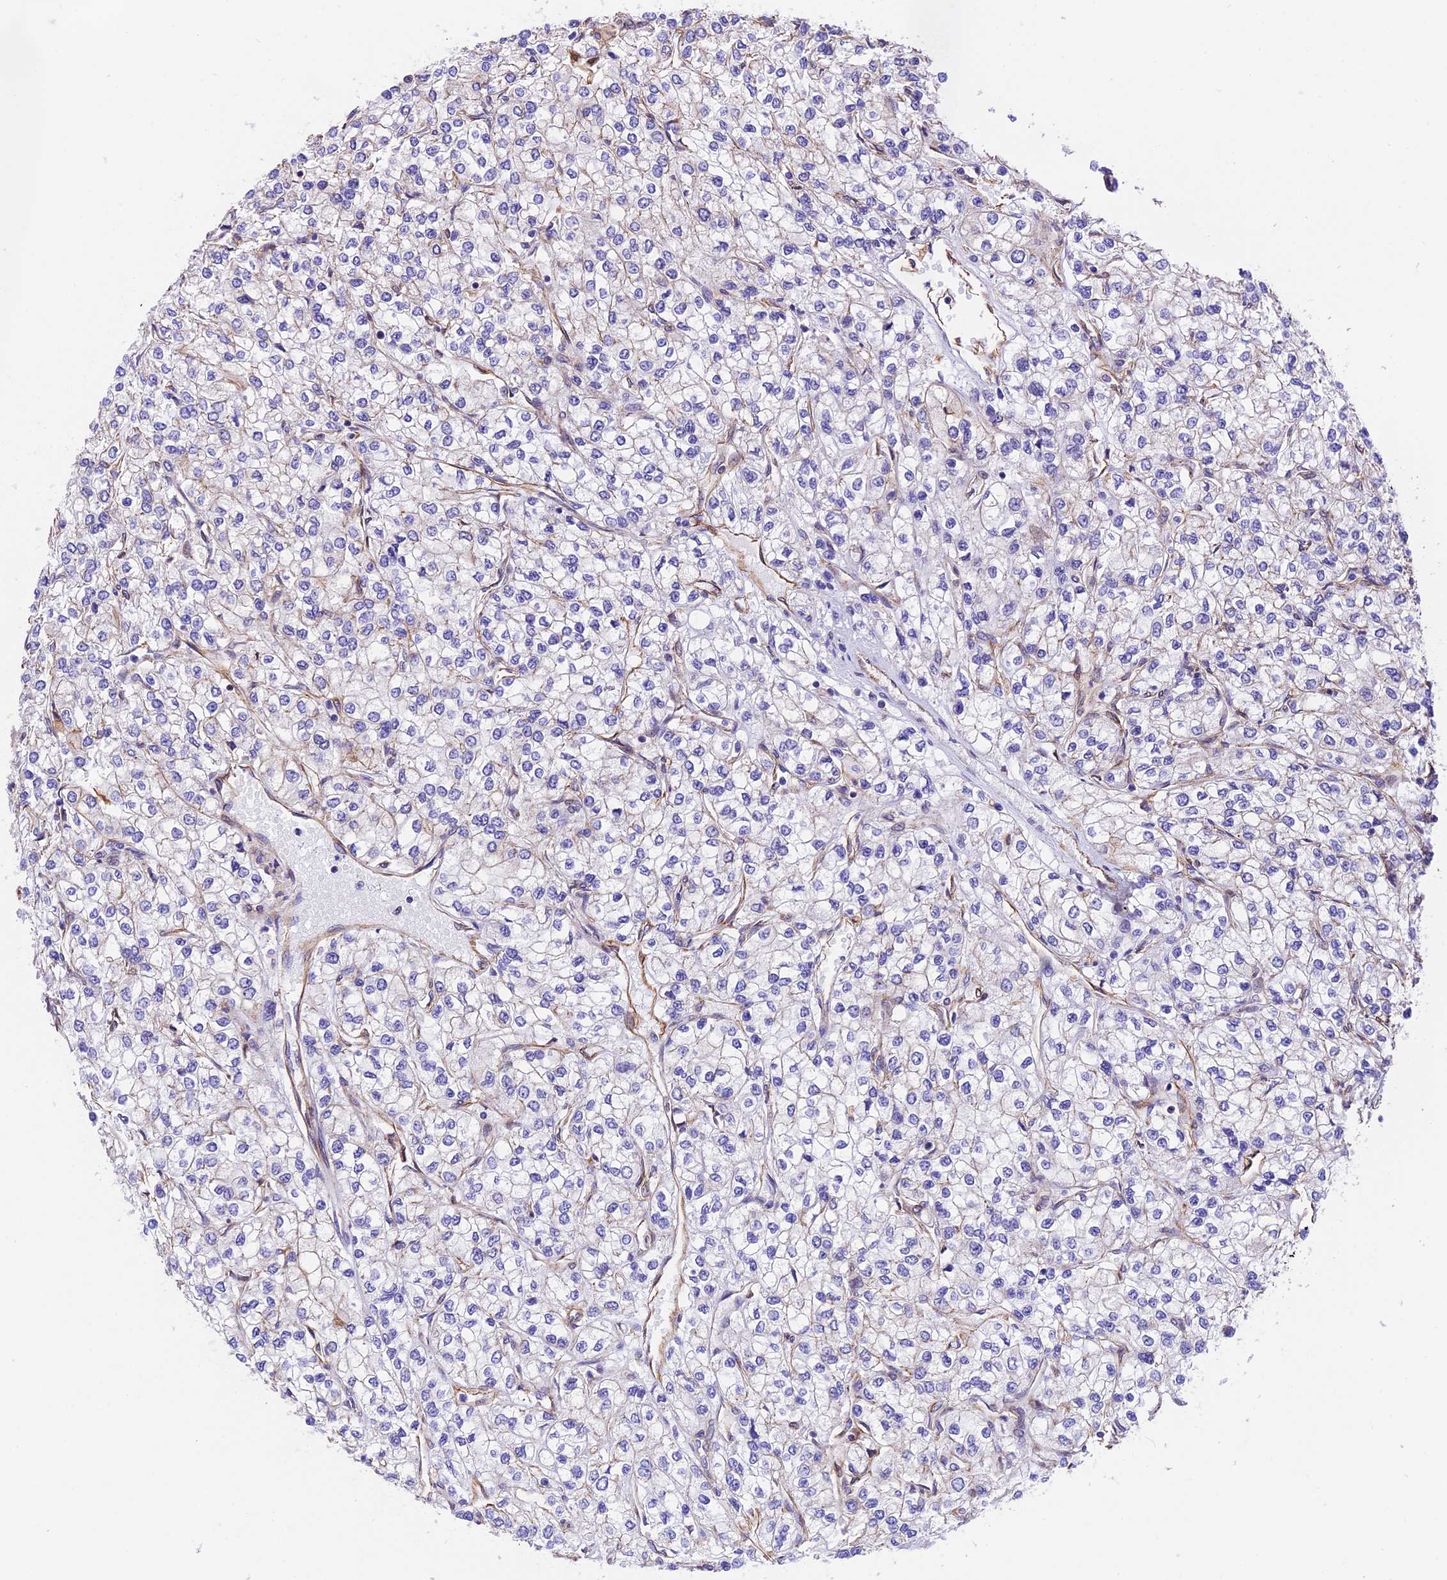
{"staining": {"intensity": "negative", "quantity": "none", "location": "none"}, "tissue": "renal cancer", "cell_type": "Tumor cells", "image_type": "cancer", "snomed": [{"axis": "morphology", "description": "Adenocarcinoma, NOS"}, {"axis": "topography", "description": "Kidney"}], "caption": "Immunohistochemical staining of human renal adenocarcinoma reveals no significant positivity in tumor cells.", "gene": "R3HDM4", "patient": {"sex": "male", "age": 80}}